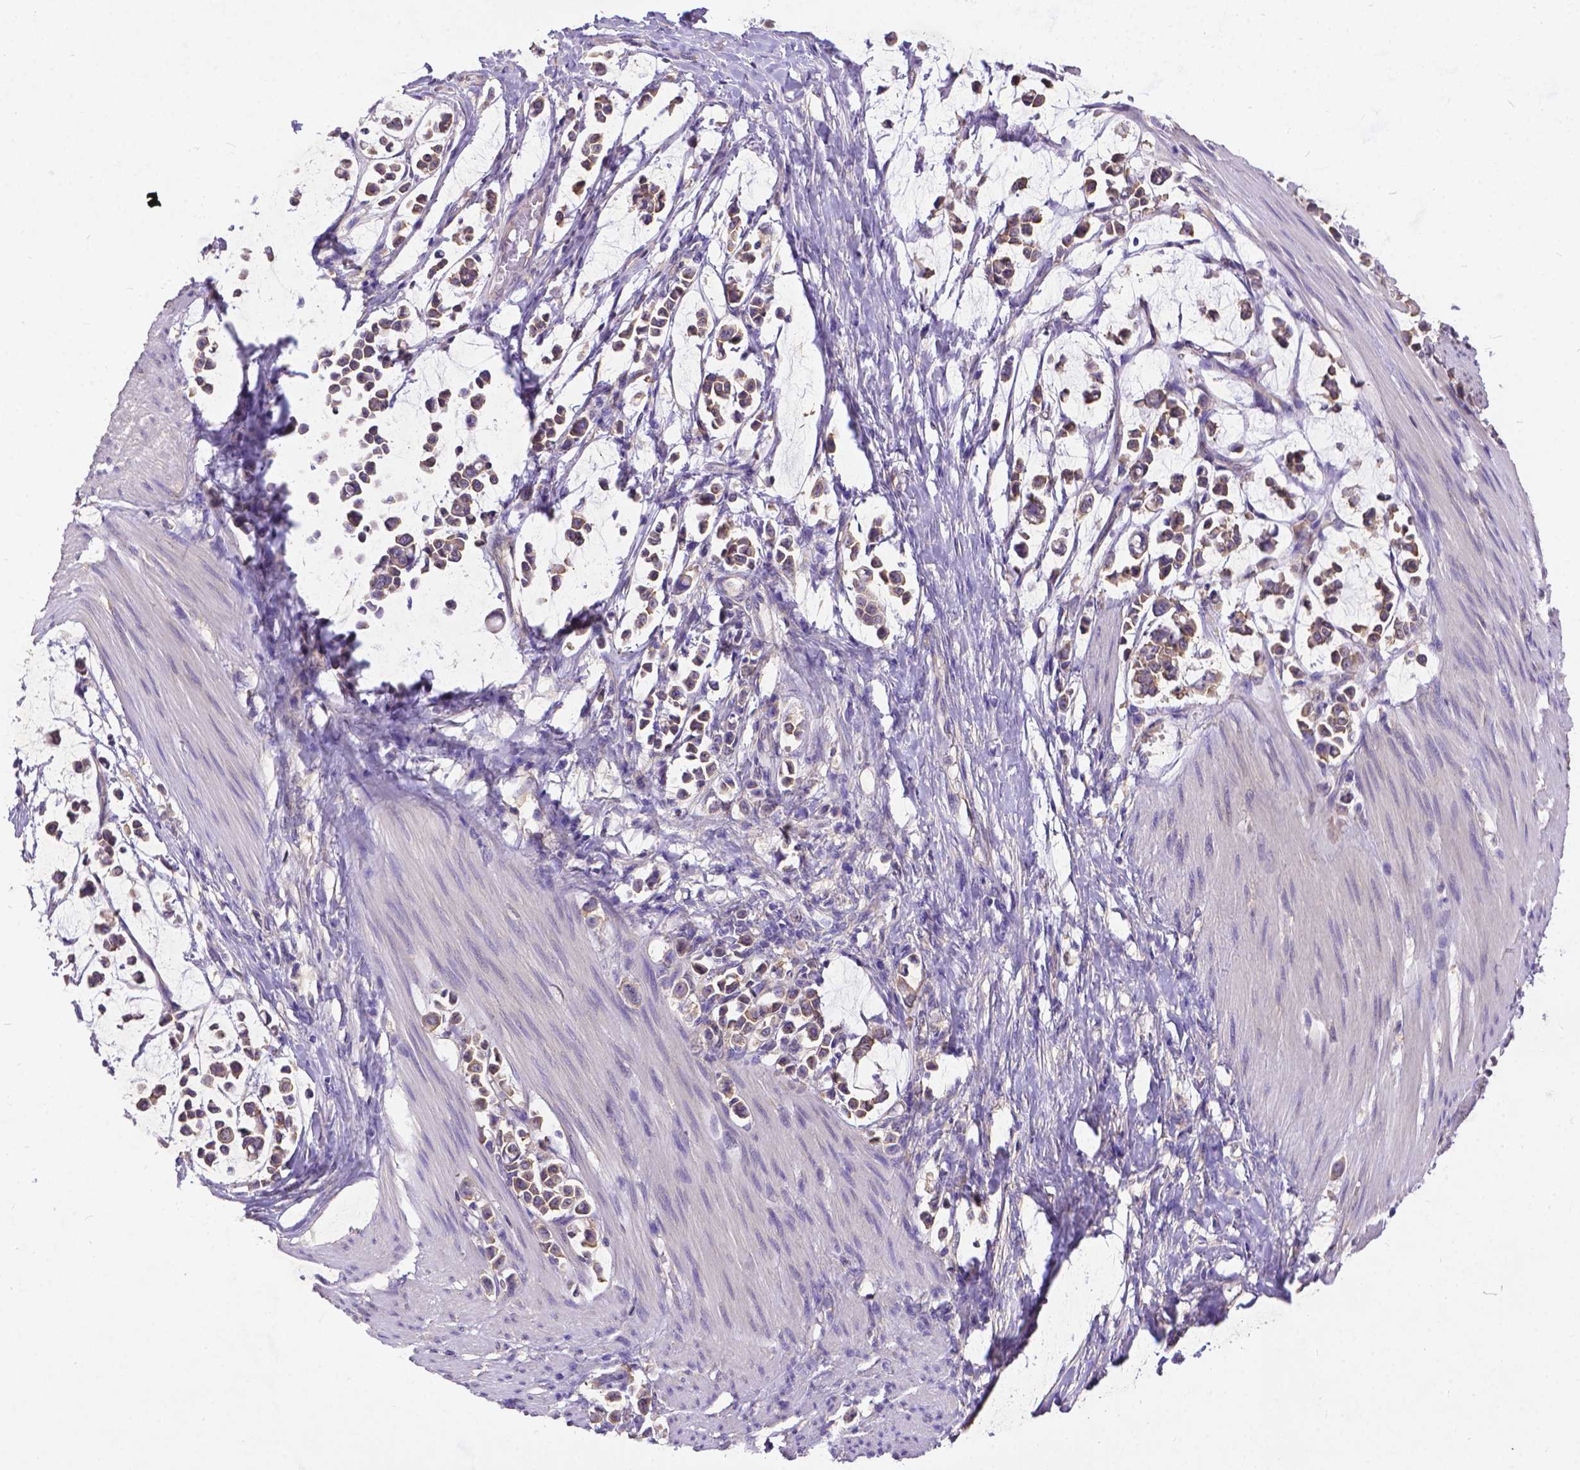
{"staining": {"intensity": "moderate", "quantity": ">75%", "location": "cytoplasmic/membranous"}, "tissue": "stomach cancer", "cell_type": "Tumor cells", "image_type": "cancer", "snomed": [{"axis": "morphology", "description": "Adenocarcinoma, NOS"}, {"axis": "topography", "description": "Stomach"}], "caption": "Protein expression analysis of stomach adenocarcinoma demonstrates moderate cytoplasmic/membranous expression in about >75% of tumor cells.", "gene": "DENND6A", "patient": {"sex": "male", "age": 82}}